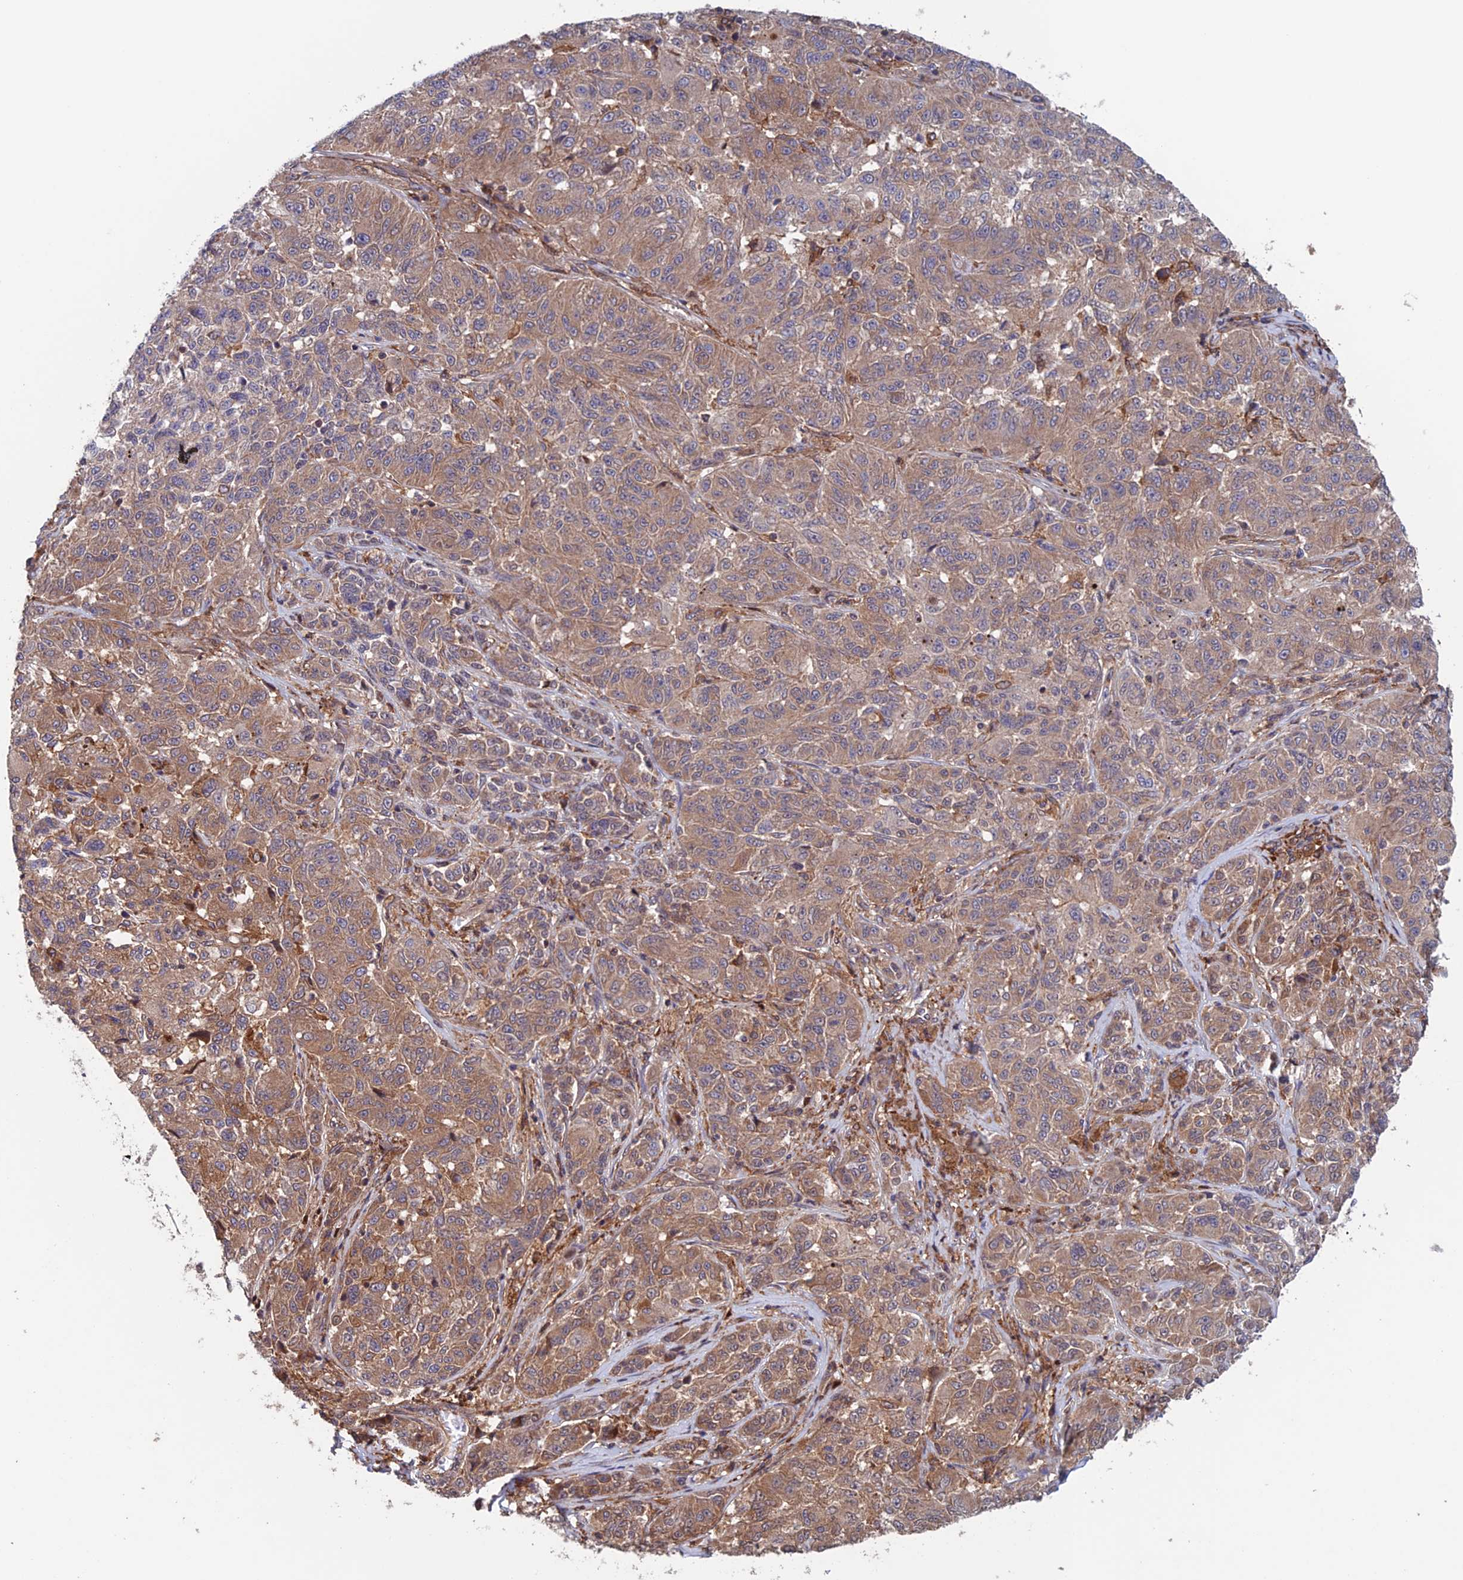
{"staining": {"intensity": "moderate", "quantity": ">75%", "location": "cytoplasmic/membranous"}, "tissue": "melanoma", "cell_type": "Tumor cells", "image_type": "cancer", "snomed": [{"axis": "morphology", "description": "Malignant melanoma, NOS"}, {"axis": "topography", "description": "Skin"}], "caption": "Approximately >75% of tumor cells in malignant melanoma exhibit moderate cytoplasmic/membranous protein expression as visualized by brown immunohistochemical staining.", "gene": "NUDT16L1", "patient": {"sex": "male", "age": 53}}